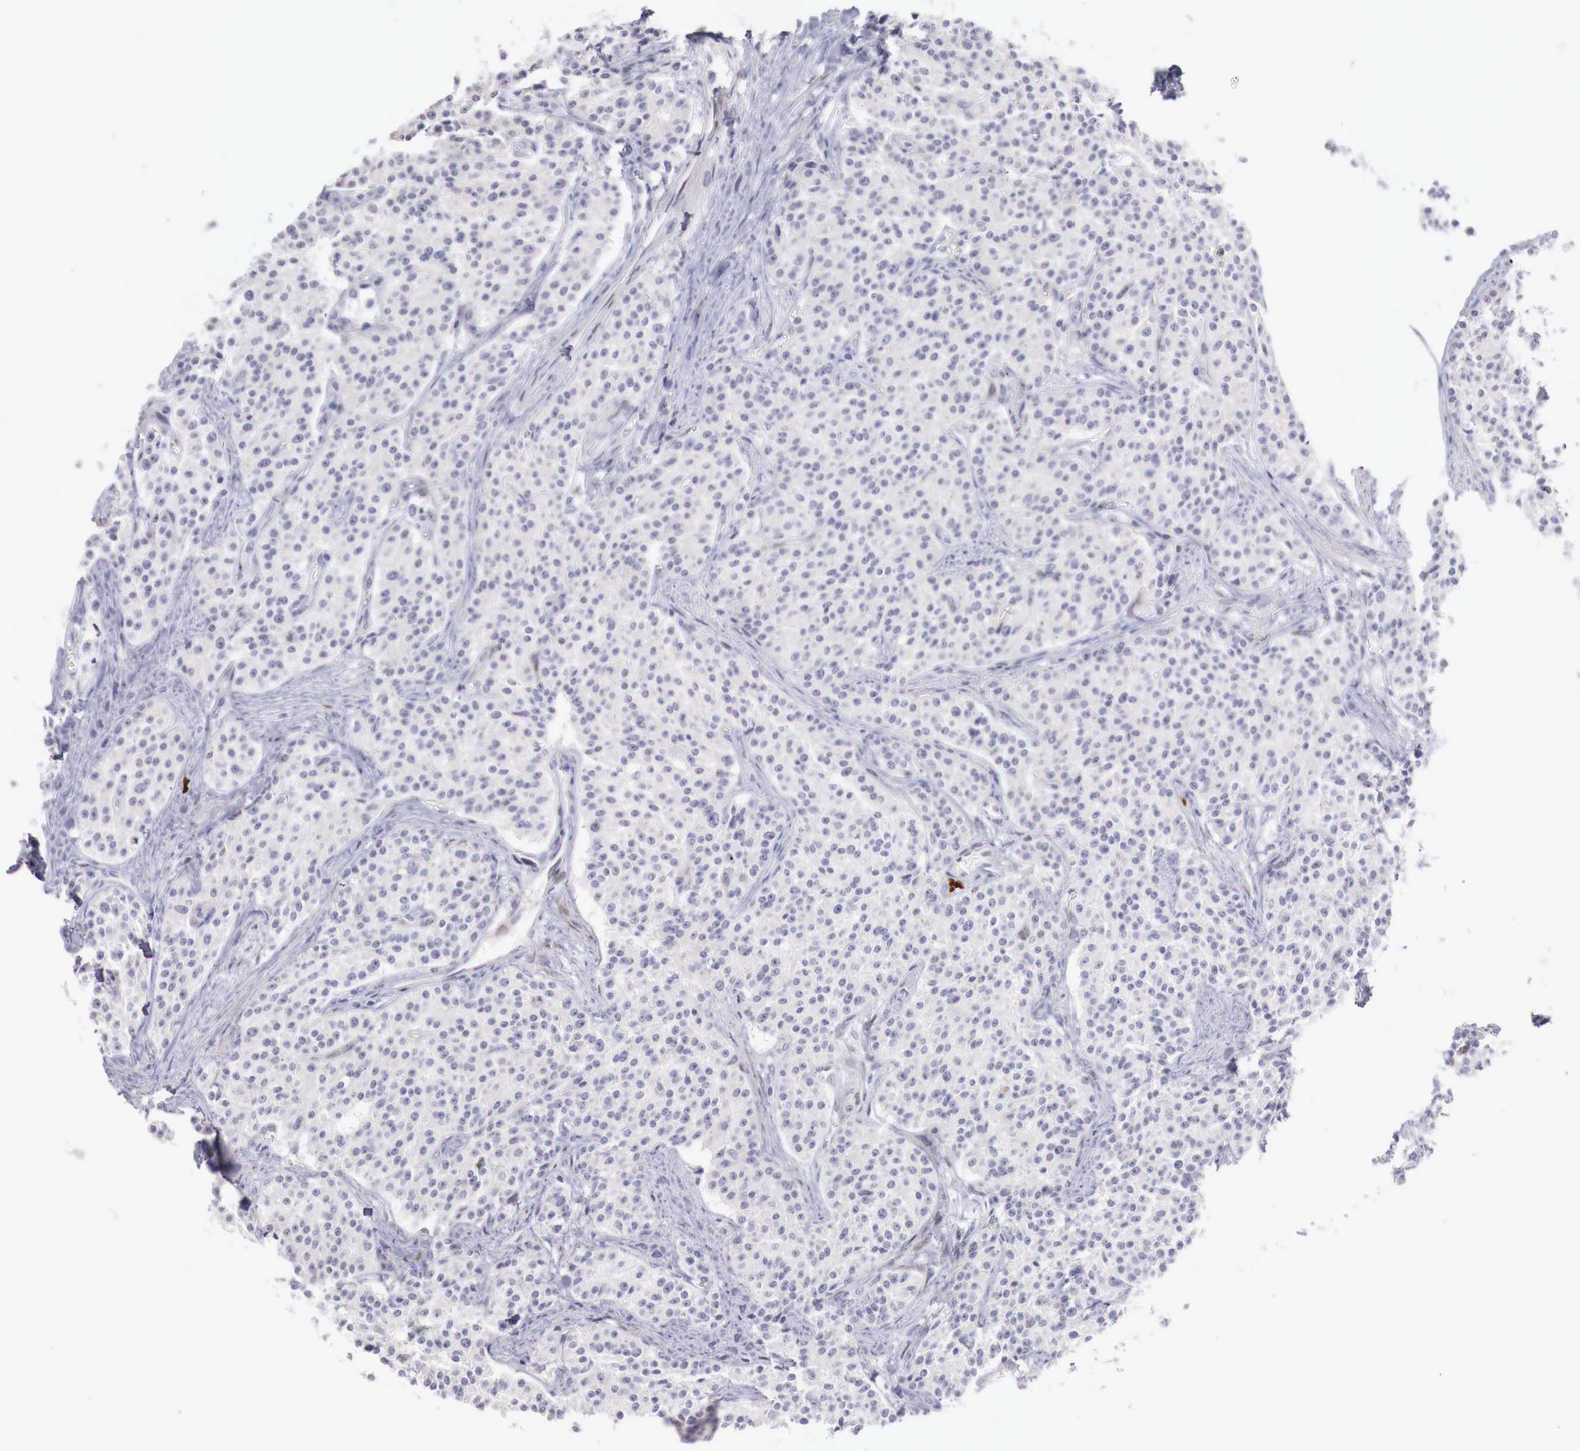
{"staining": {"intensity": "negative", "quantity": "none", "location": "none"}, "tissue": "carcinoid", "cell_type": "Tumor cells", "image_type": "cancer", "snomed": [{"axis": "morphology", "description": "Carcinoid, malignant, NOS"}, {"axis": "topography", "description": "Stomach"}], "caption": "The photomicrograph demonstrates no staining of tumor cells in carcinoid (malignant).", "gene": "CLCN5", "patient": {"sex": "female", "age": 76}}